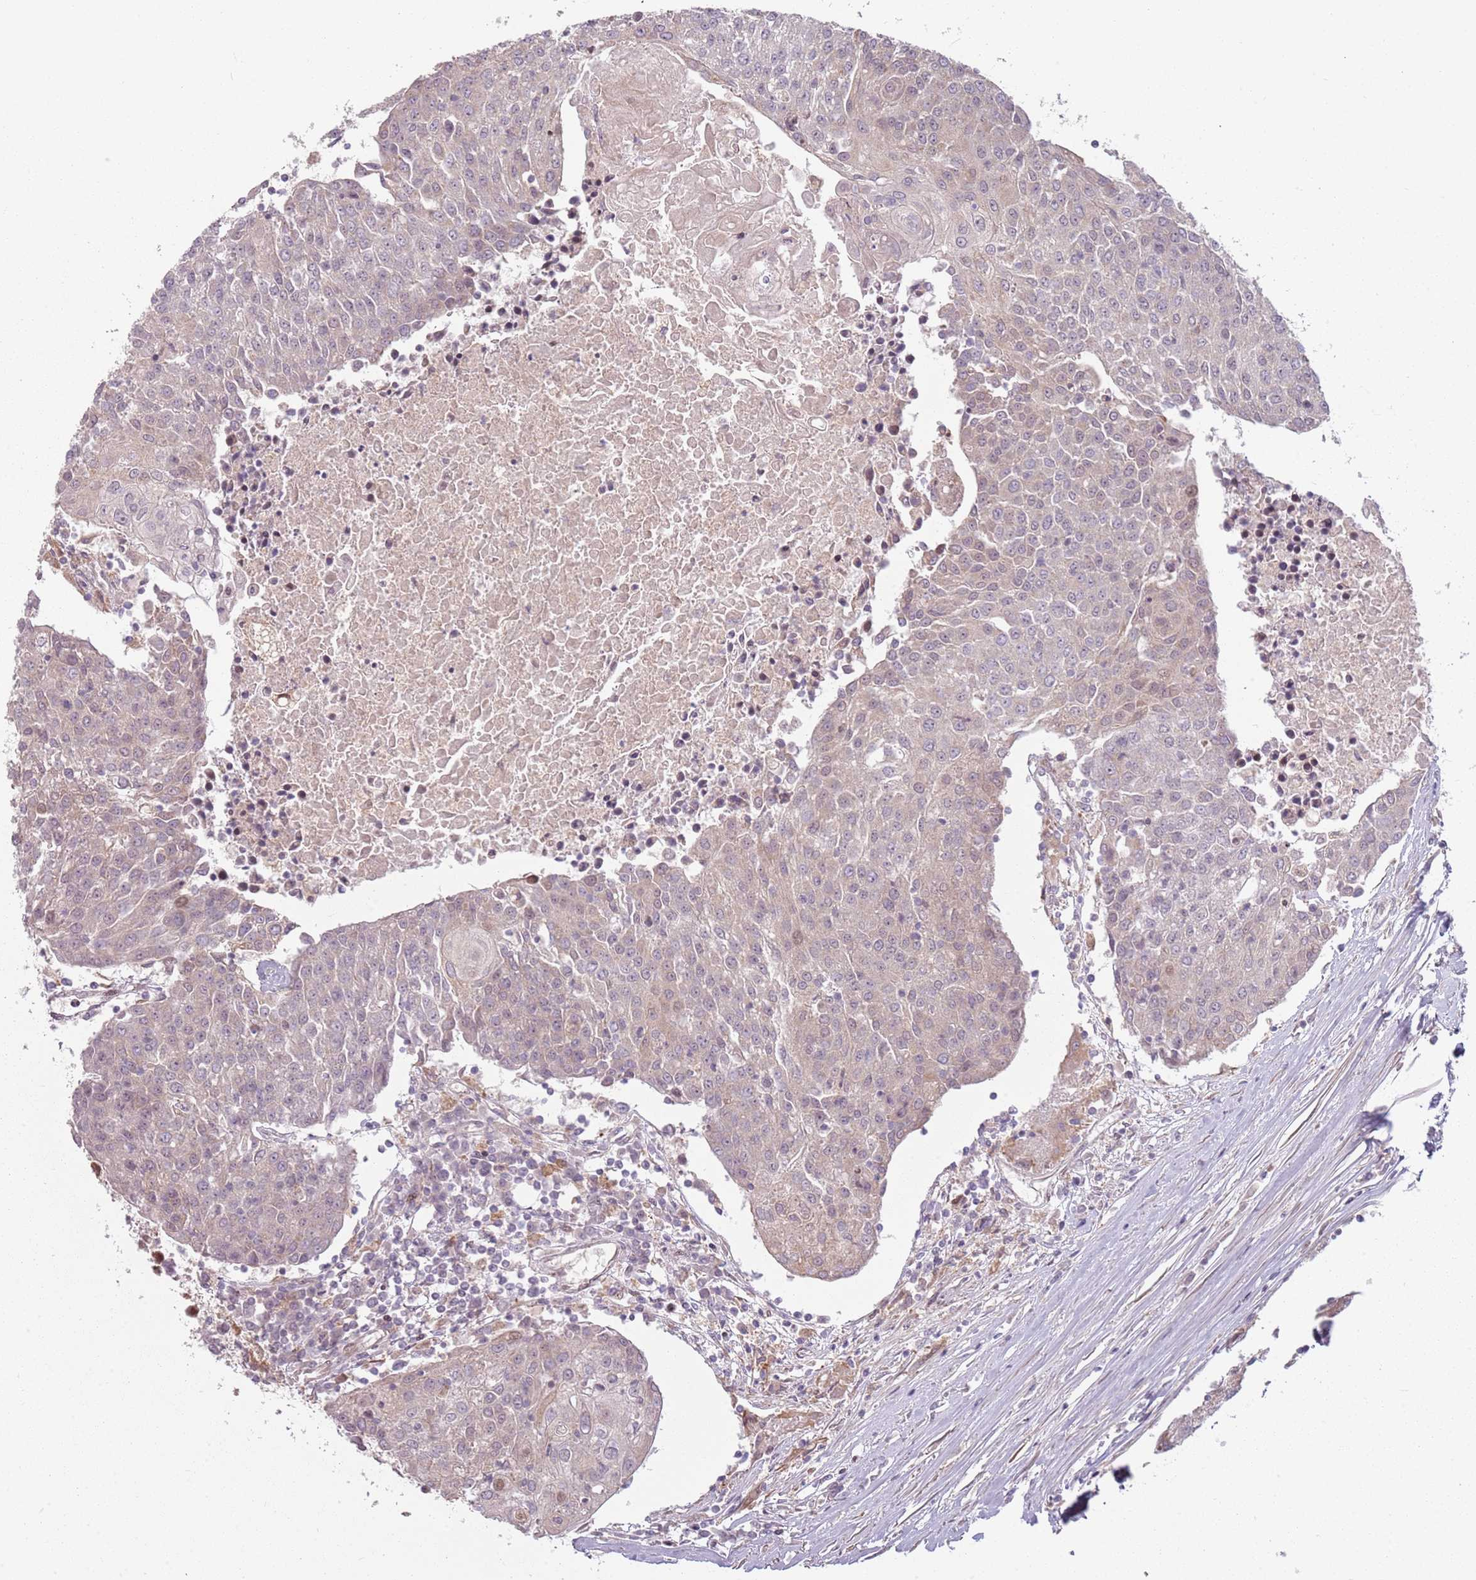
{"staining": {"intensity": "negative", "quantity": "none", "location": "none"}, "tissue": "urothelial cancer", "cell_type": "Tumor cells", "image_type": "cancer", "snomed": [{"axis": "morphology", "description": "Urothelial carcinoma, High grade"}, {"axis": "topography", "description": "Urinary bladder"}], "caption": "This is a image of immunohistochemistry staining of urothelial cancer, which shows no positivity in tumor cells. (DAB IHC, high magnification).", "gene": "ADGRG1", "patient": {"sex": "female", "age": 85}}